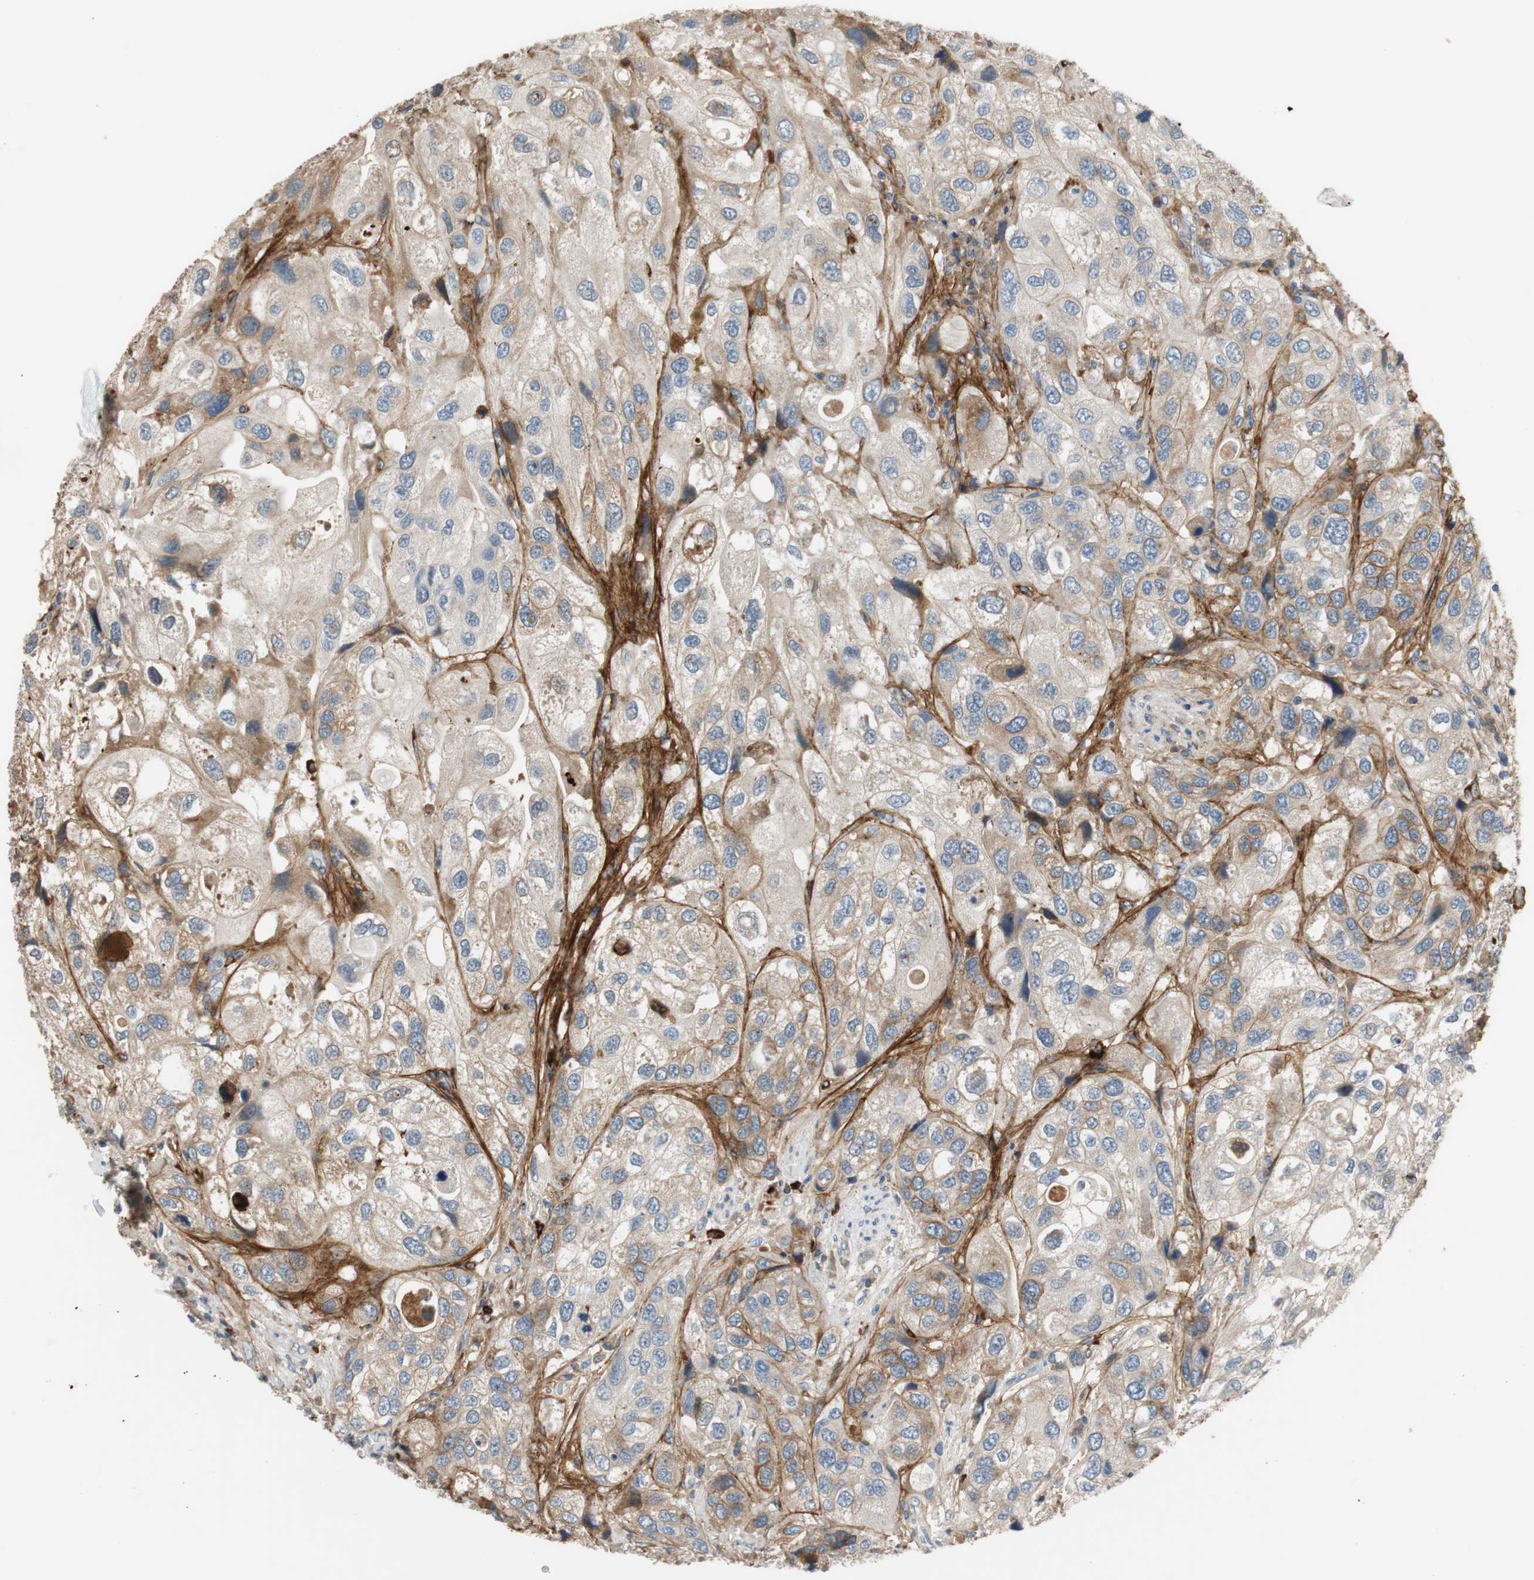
{"staining": {"intensity": "weak", "quantity": "25%-75%", "location": "cytoplasmic/membranous"}, "tissue": "urothelial cancer", "cell_type": "Tumor cells", "image_type": "cancer", "snomed": [{"axis": "morphology", "description": "Urothelial carcinoma, High grade"}, {"axis": "topography", "description": "Urinary bladder"}], "caption": "DAB immunohistochemical staining of urothelial carcinoma (high-grade) shows weak cytoplasmic/membranous protein staining in about 25%-75% of tumor cells.", "gene": "COL12A1", "patient": {"sex": "female", "age": 64}}